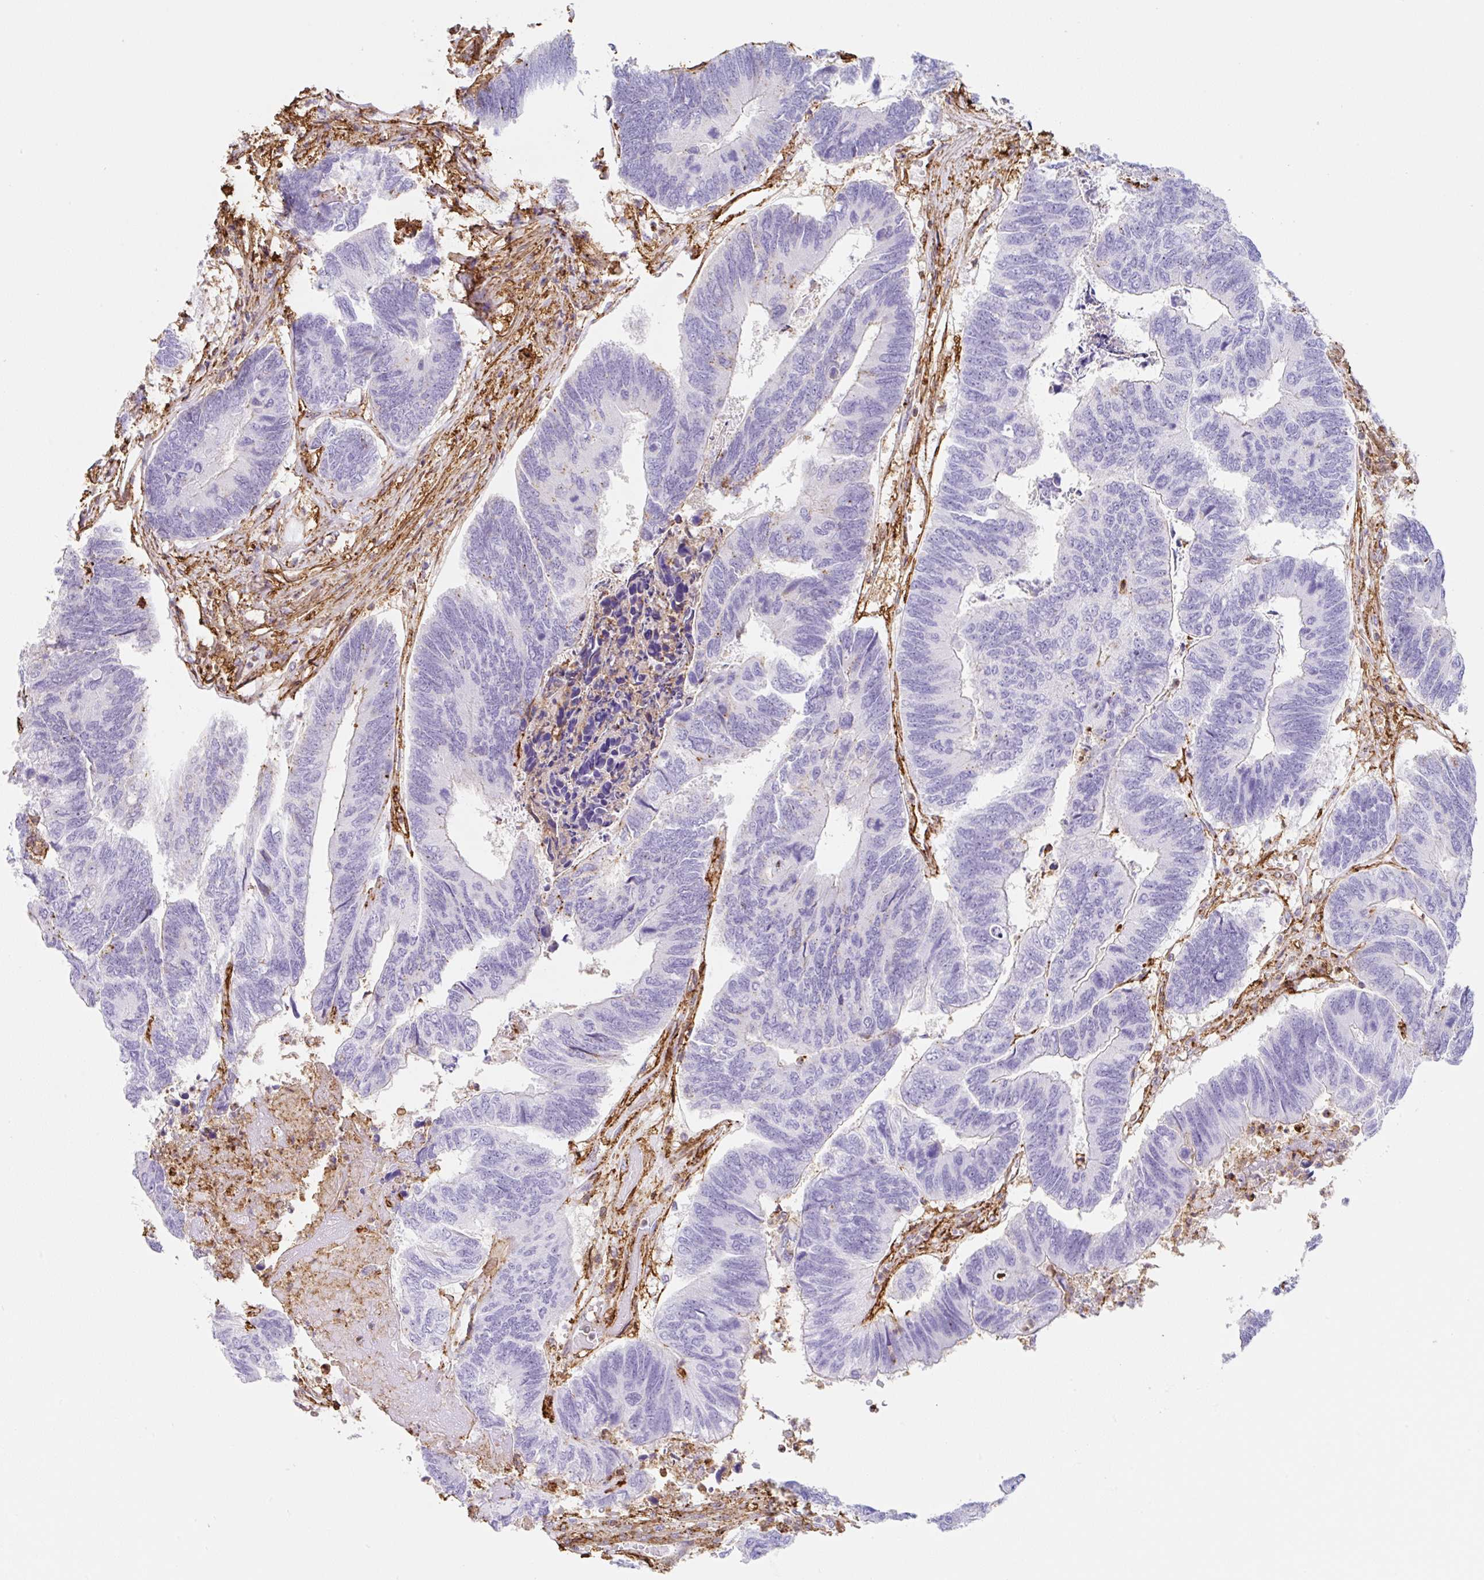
{"staining": {"intensity": "negative", "quantity": "none", "location": "none"}, "tissue": "colorectal cancer", "cell_type": "Tumor cells", "image_type": "cancer", "snomed": [{"axis": "morphology", "description": "Adenocarcinoma, NOS"}, {"axis": "topography", "description": "Colon"}], "caption": "The IHC photomicrograph has no significant expression in tumor cells of colorectal adenocarcinoma tissue.", "gene": "MTTP", "patient": {"sex": "female", "age": 67}}